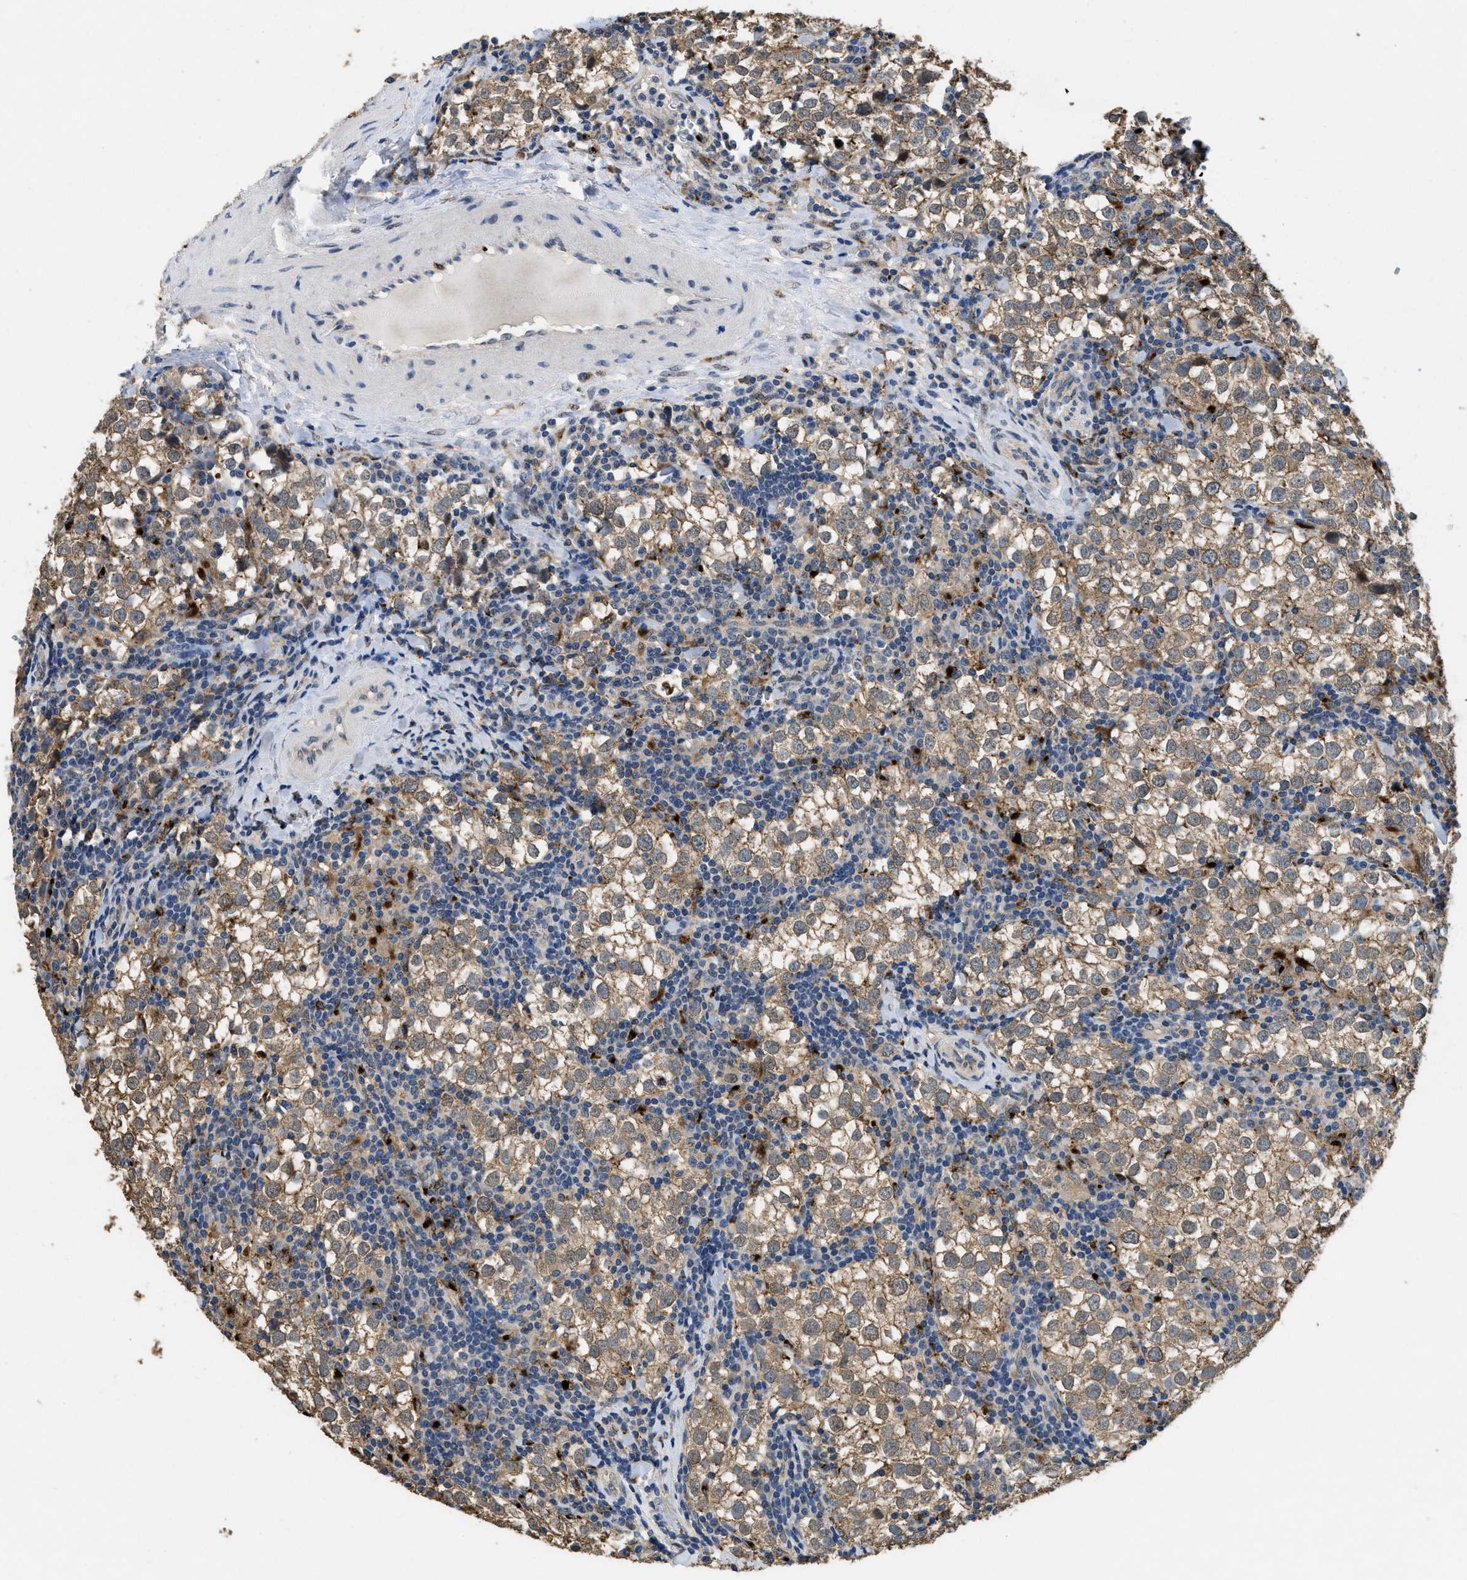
{"staining": {"intensity": "moderate", "quantity": ">75%", "location": "cytoplasmic/membranous"}, "tissue": "testis cancer", "cell_type": "Tumor cells", "image_type": "cancer", "snomed": [{"axis": "morphology", "description": "Seminoma, NOS"}, {"axis": "morphology", "description": "Carcinoma, Embryonal, NOS"}, {"axis": "topography", "description": "Testis"}], "caption": "Testis cancer tissue exhibits moderate cytoplasmic/membranous expression in about >75% of tumor cells, visualized by immunohistochemistry.", "gene": "BMPR2", "patient": {"sex": "male", "age": 36}}